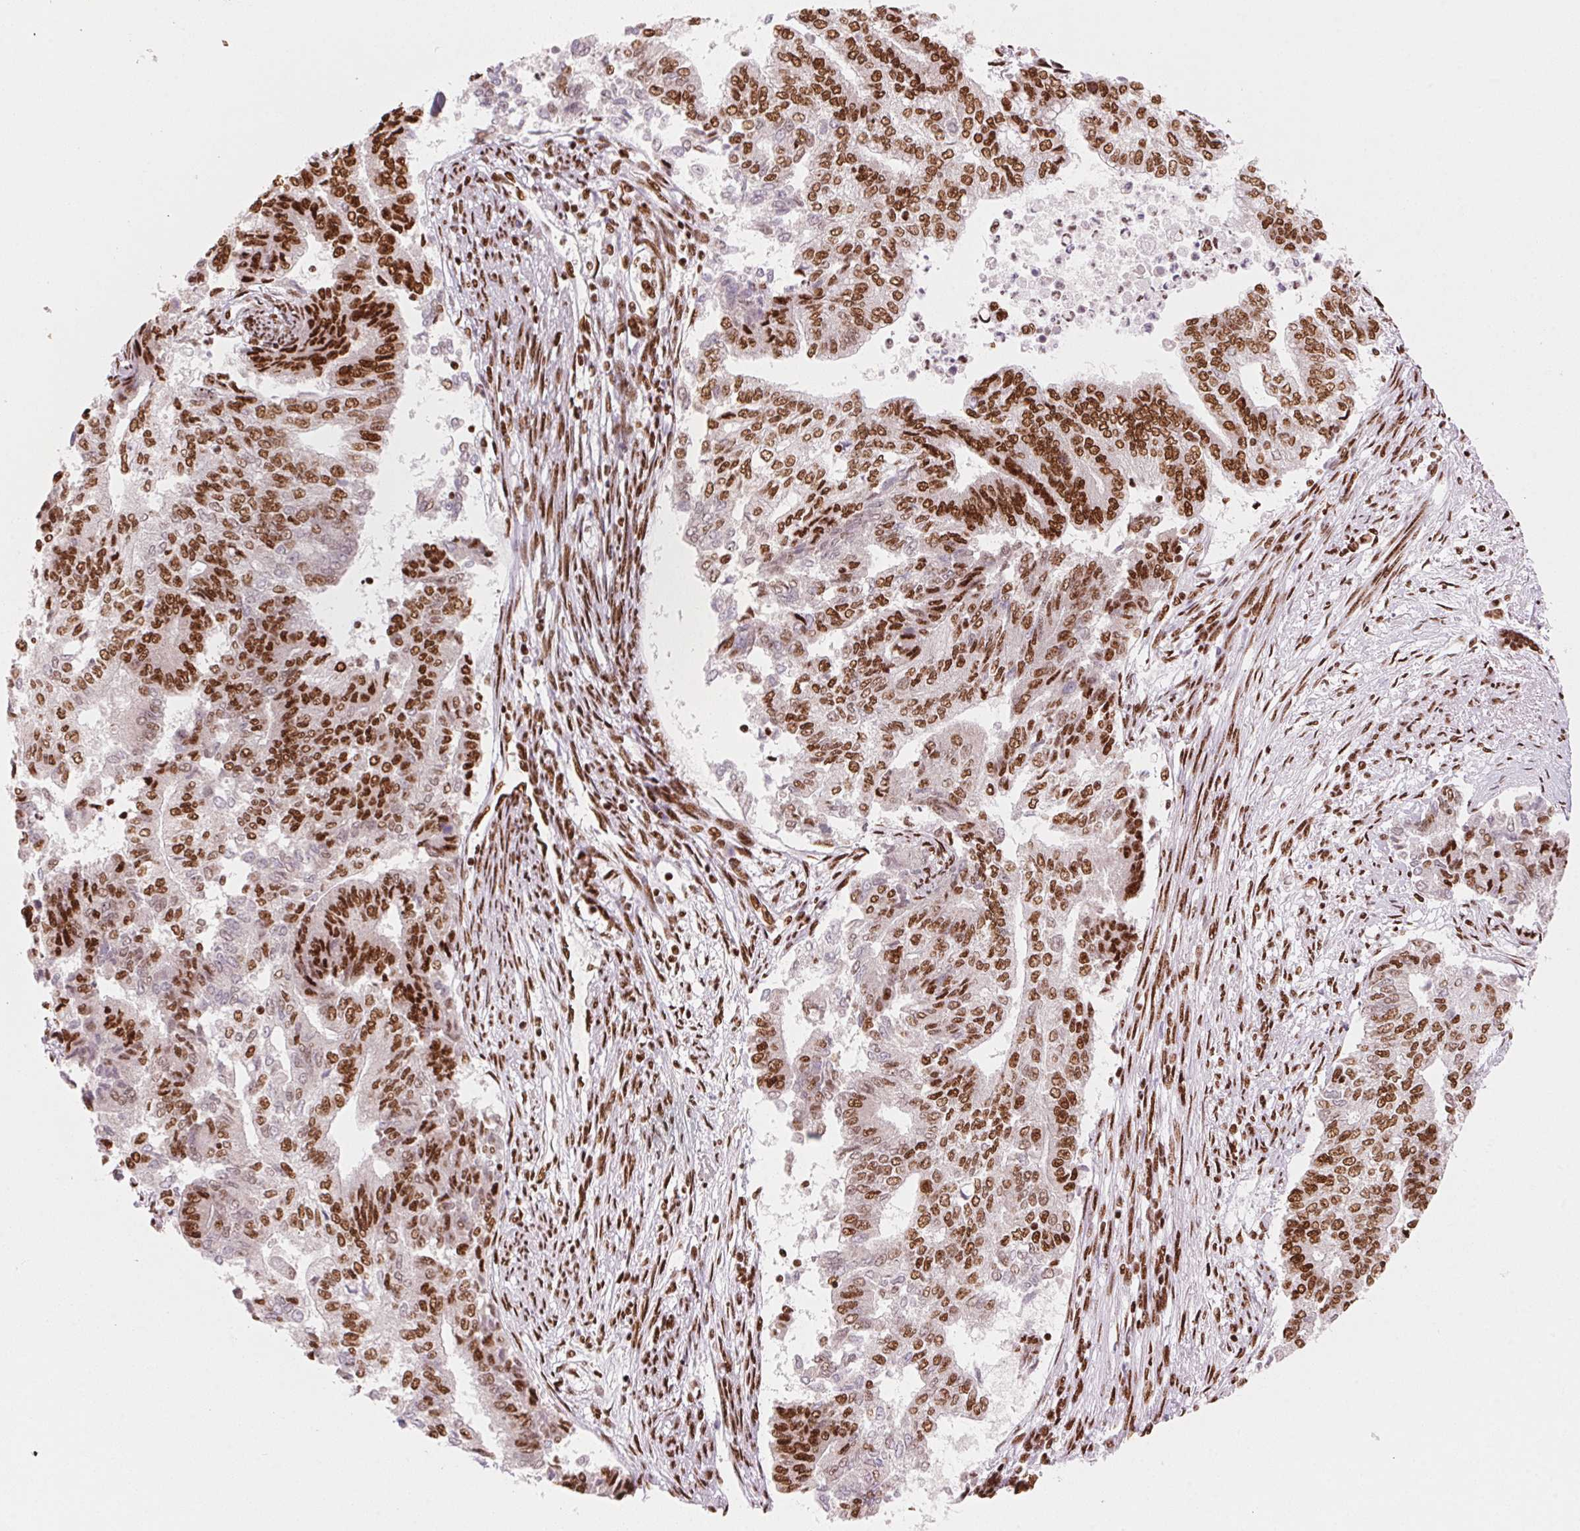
{"staining": {"intensity": "strong", "quantity": "25%-75%", "location": "nuclear"}, "tissue": "endometrial cancer", "cell_type": "Tumor cells", "image_type": "cancer", "snomed": [{"axis": "morphology", "description": "Adenocarcinoma, NOS"}, {"axis": "topography", "description": "Endometrium"}], "caption": "Endometrial adenocarcinoma stained with immunohistochemistry exhibits strong nuclear expression in approximately 25%-75% of tumor cells. (Brightfield microscopy of DAB IHC at high magnification).", "gene": "NXF1", "patient": {"sex": "female", "age": 65}}